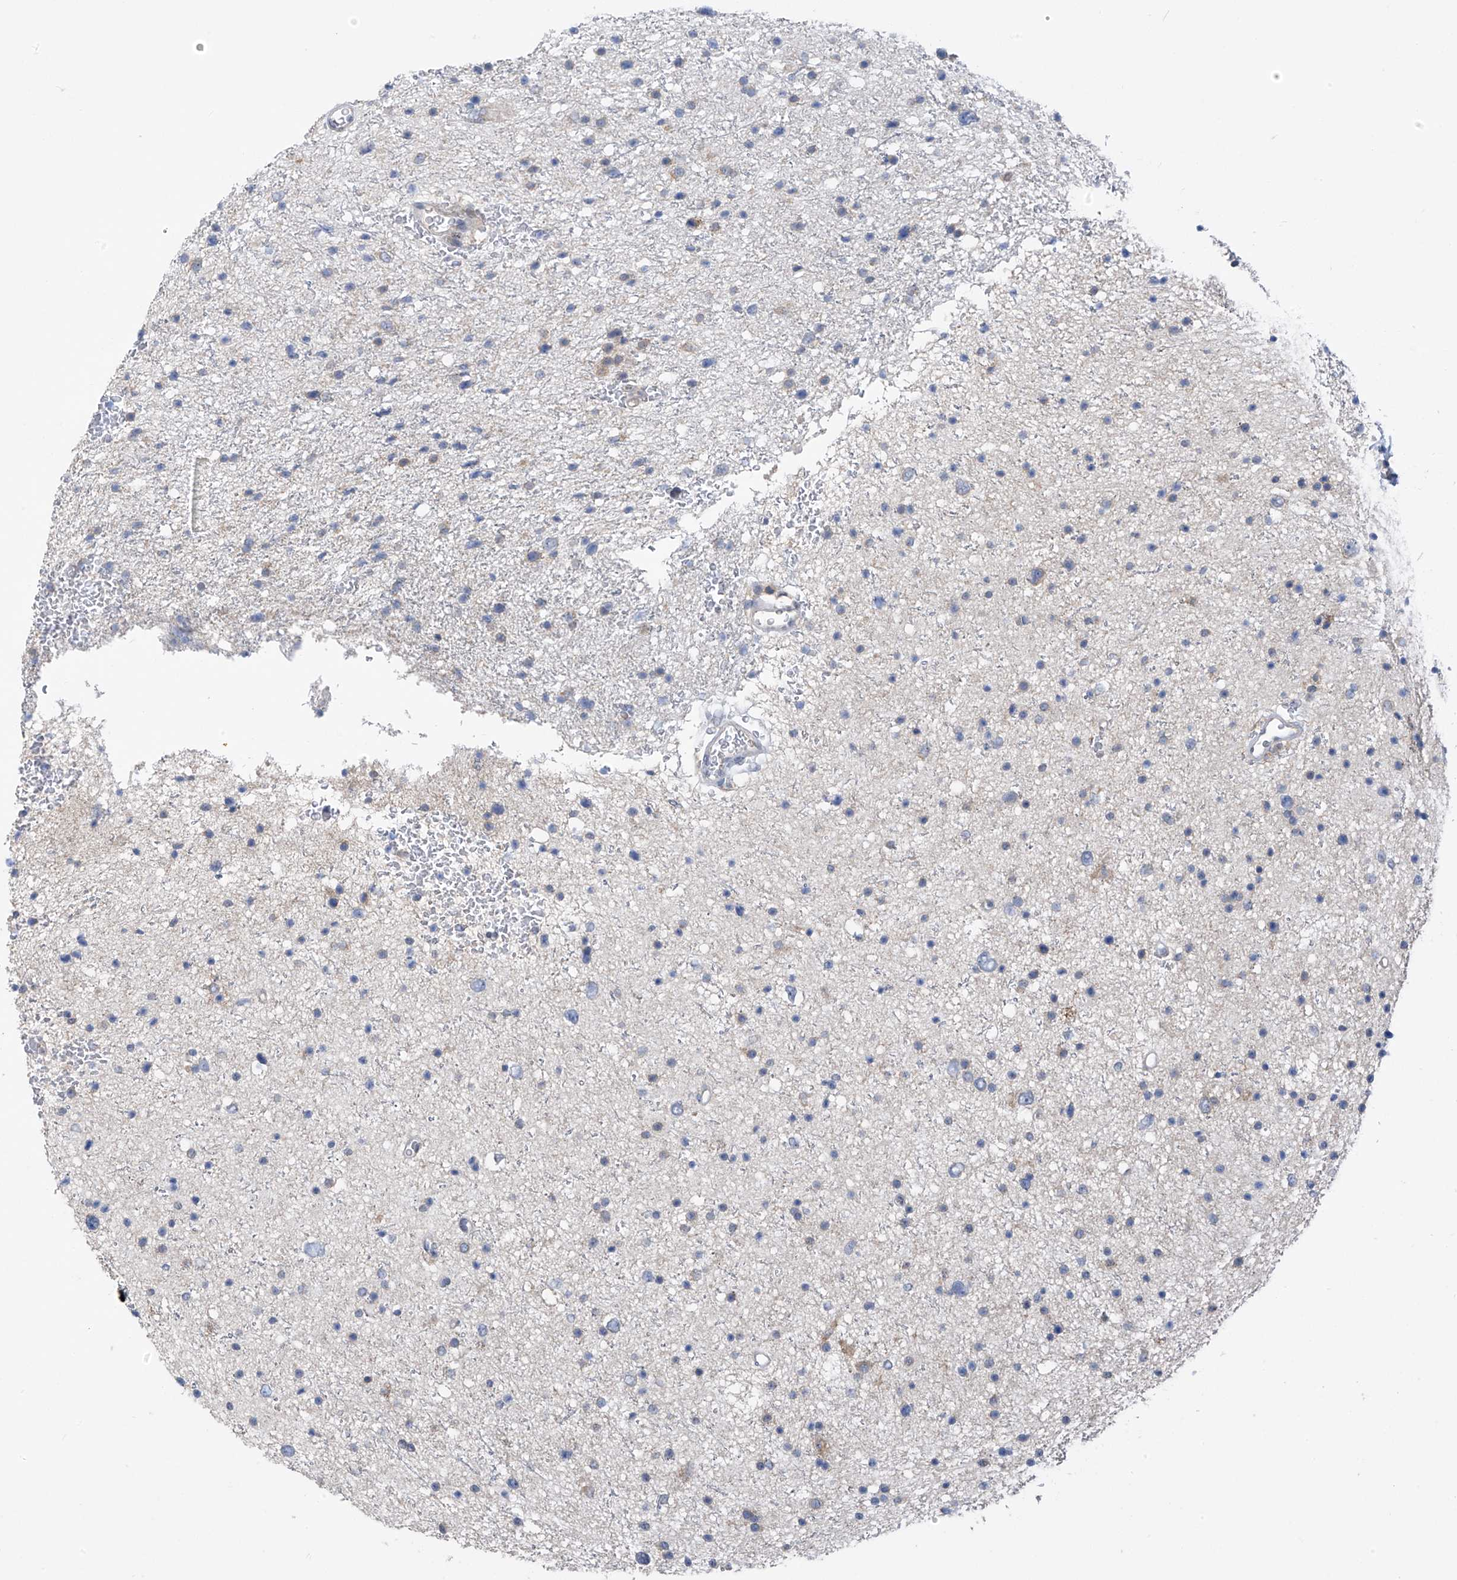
{"staining": {"intensity": "negative", "quantity": "none", "location": "none"}, "tissue": "glioma", "cell_type": "Tumor cells", "image_type": "cancer", "snomed": [{"axis": "morphology", "description": "Glioma, malignant, Low grade"}, {"axis": "topography", "description": "Brain"}], "caption": "Immunohistochemistry photomicrograph of human glioma stained for a protein (brown), which reveals no expression in tumor cells.", "gene": "RPL4", "patient": {"sex": "female", "age": 37}}